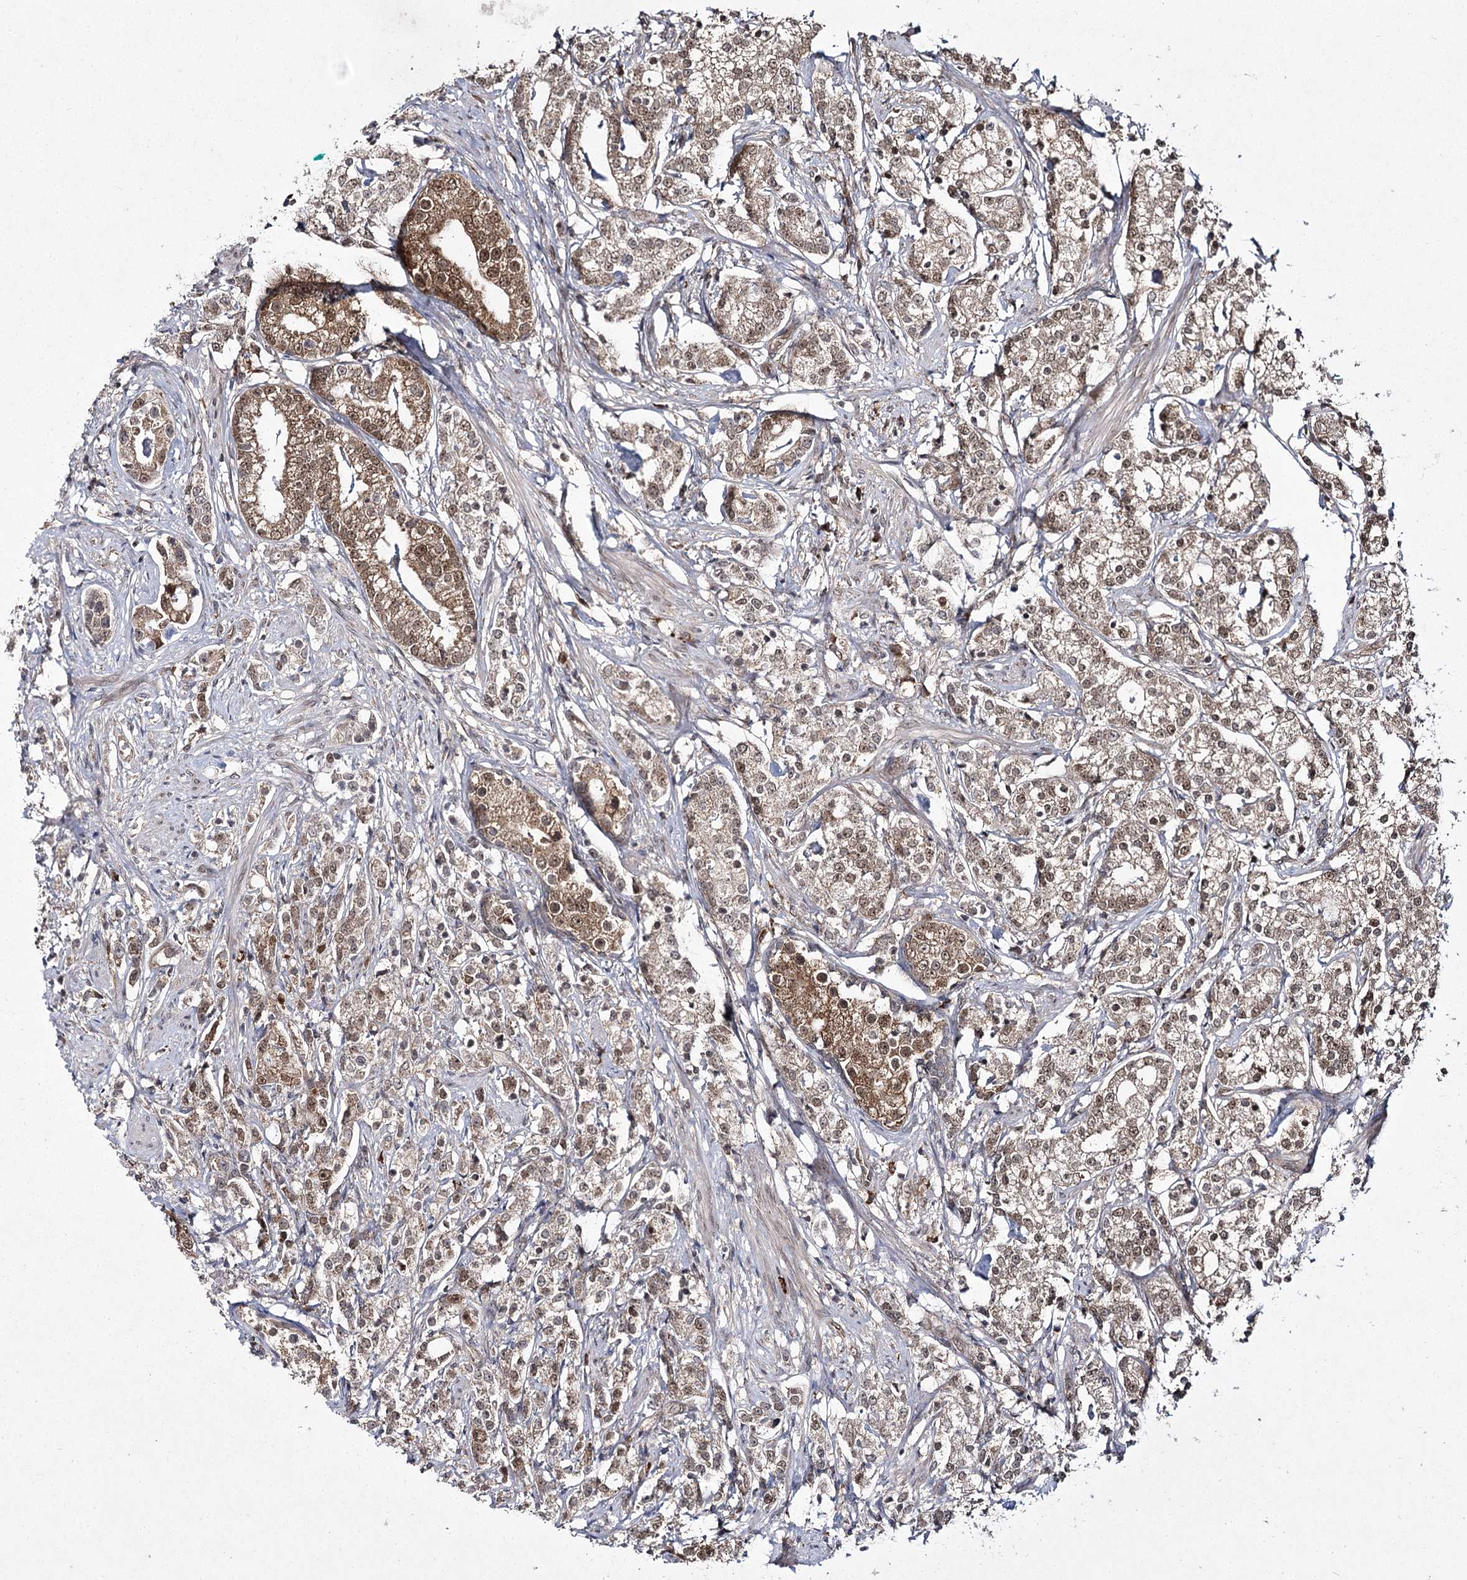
{"staining": {"intensity": "moderate", "quantity": ">75%", "location": "cytoplasmic/membranous,nuclear"}, "tissue": "prostate cancer", "cell_type": "Tumor cells", "image_type": "cancer", "snomed": [{"axis": "morphology", "description": "Adenocarcinoma, High grade"}, {"axis": "topography", "description": "Prostate"}], "caption": "Prostate cancer stained with DAB (3,3'-diaminobenzidine) IHC shows medium levels of moderate cytoplasmic/membranous and nuclear positivity in approximately >75% of tumor cells.", "gene": "TRNT1", "patient": {"sex": "male", "age": 69}}